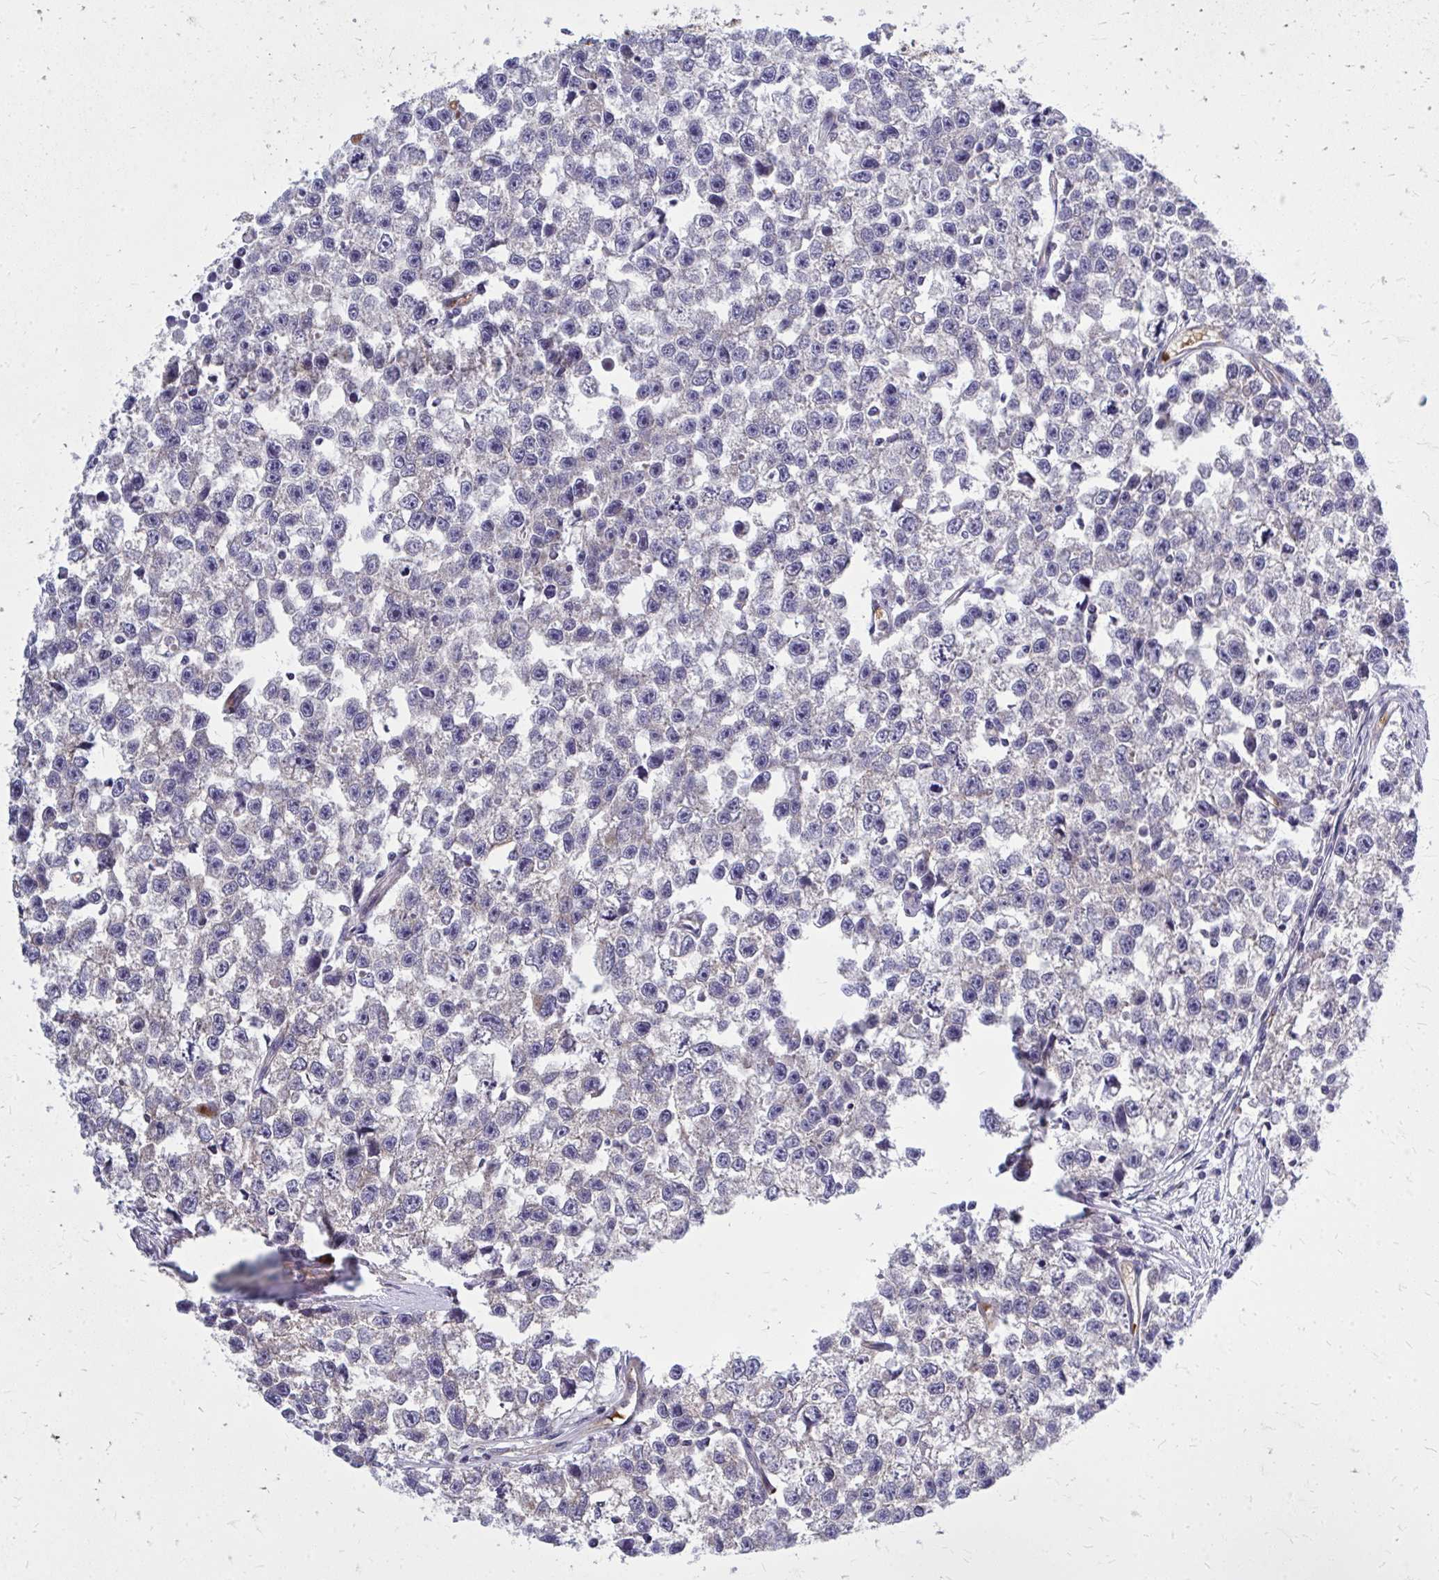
{"staining": {"intensity": "negative", "quantity": "none", "location": "none"}, "tissue": "testis cancer", "cell_type": "Tumor cells", "image_type": "cancer", "snomed": [{"axis": "morphology", "description": "Seminoma, NOS"}, {"axis": "topography", "description": "Testis"}], "caption": "Tumor cells show no significant positivity in testis seminoma.", "gene": "PDK4", "patient": {"sex": "male", "age": 26}}